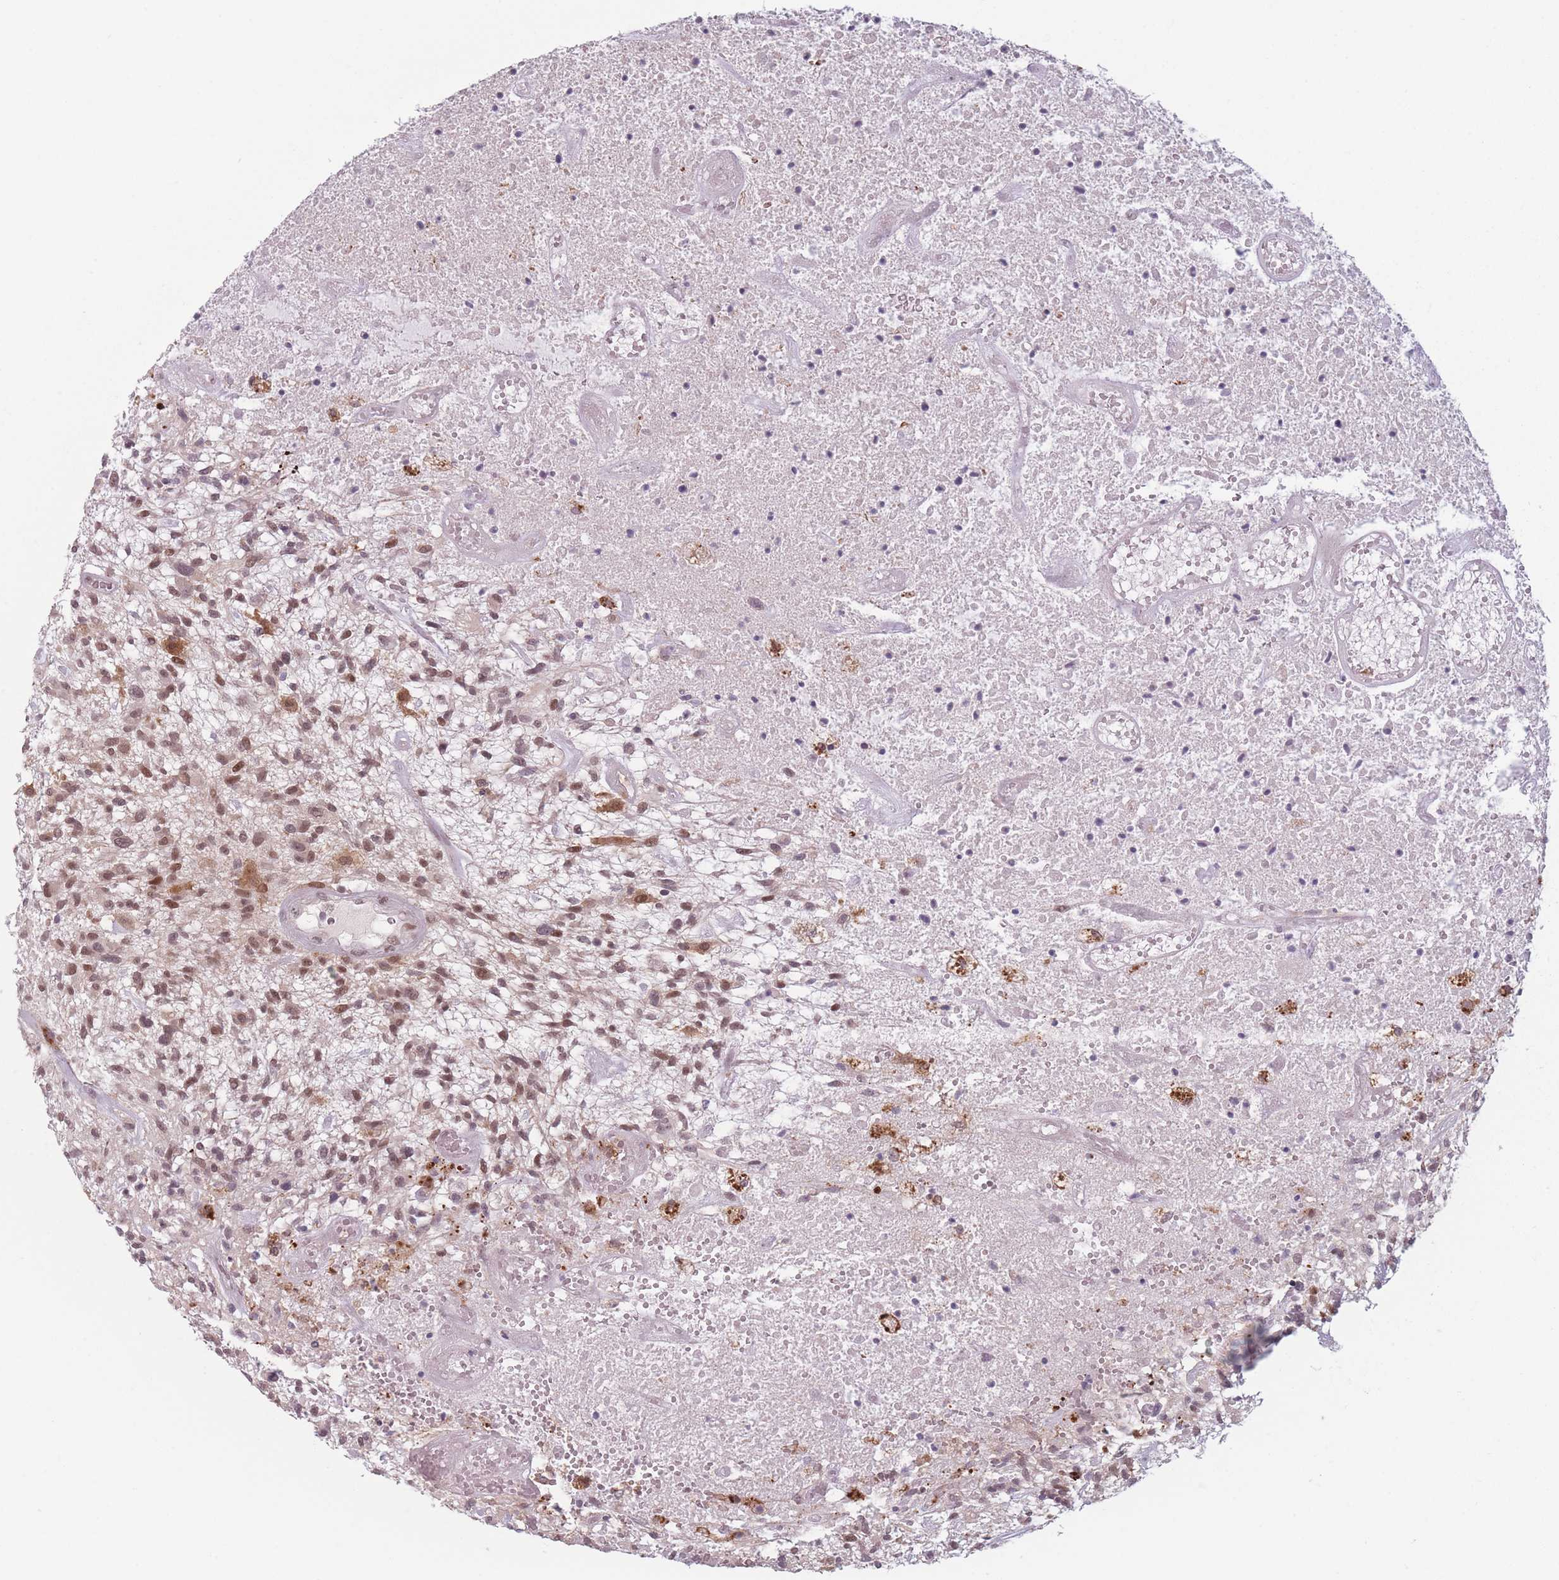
{"staining": {"intensity": "moderate", "quantity": ">75%", "location": "nuclear"}, "tissue": "glioma", "cell_type": "Tumor cells", "image_type": "cancer", "snomed": [{"axis": "morphology", "description": "Glioma, malignant, High grade"}, {"axis": "topography", "description": "Brain"}], "caption": "Moderate nuclear positivity is identified in approximately >75% of tumor cells in glioma.", "gene": "OR10C1", "patient": {"sex": "male", "age": 47}}